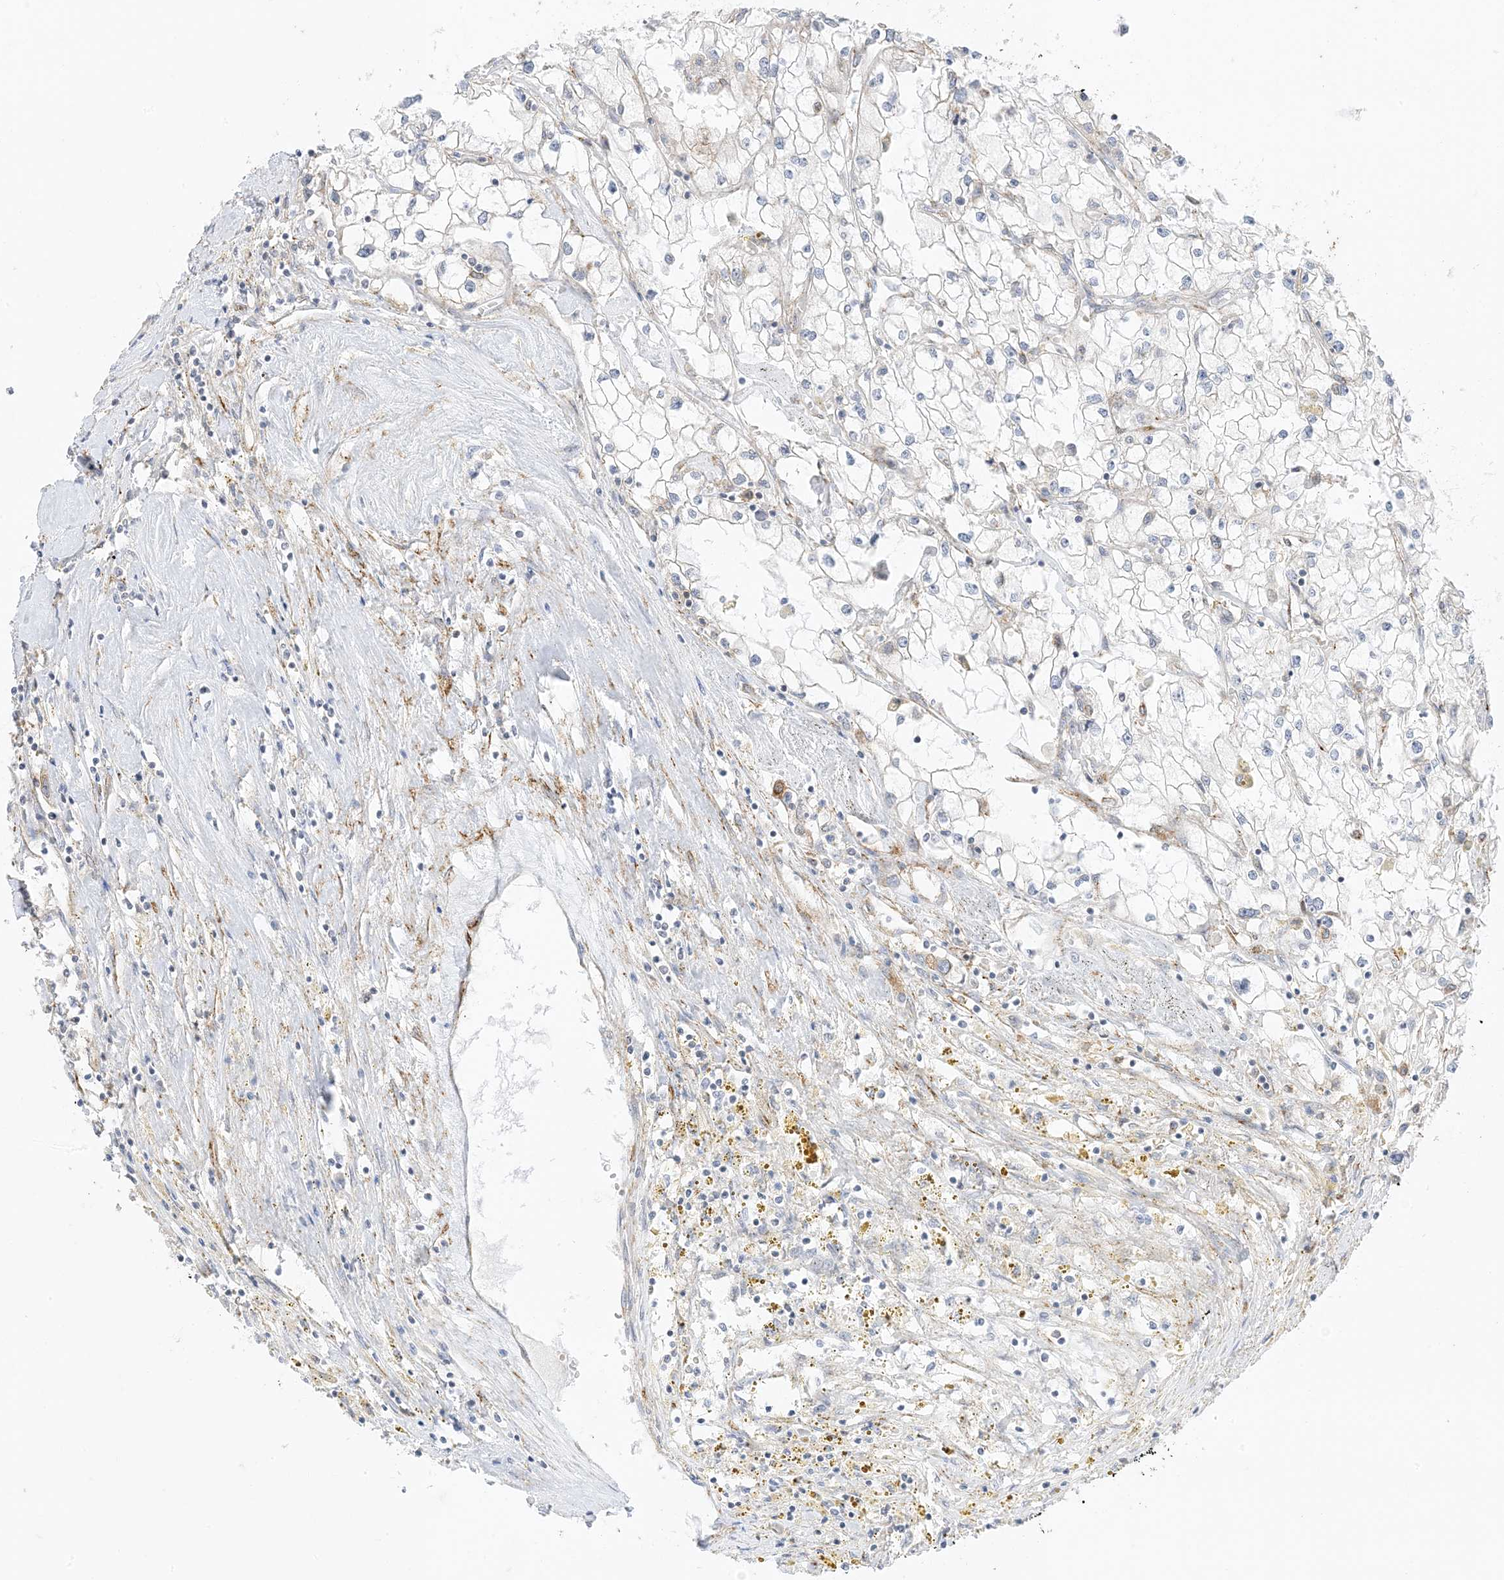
{"staining": {"intensity": "weak", "quantity": "<25%", "location": "cytoplasmic/membranous"}, "tissue": "renal cancer", "cell_type": "Tumor cells", "image_type": "cancer", "snomed": [{"axis": "morphology", "description": "Adenocarcinoma, NOS"}, {"axis": "topography", "description": "Kidney"}], "caption": "There is no significant staining in tumor cells of adenocarcinoma (renal). The staining was performed using DAB (3,3'-diaminobenzidine) to visualize the protein expression in brown, while the nuclei were stained in blue with hematoxylin (Magnification: 20x).", "gene": "RAC1", "patient": {"sex": "male", "age": 56}}